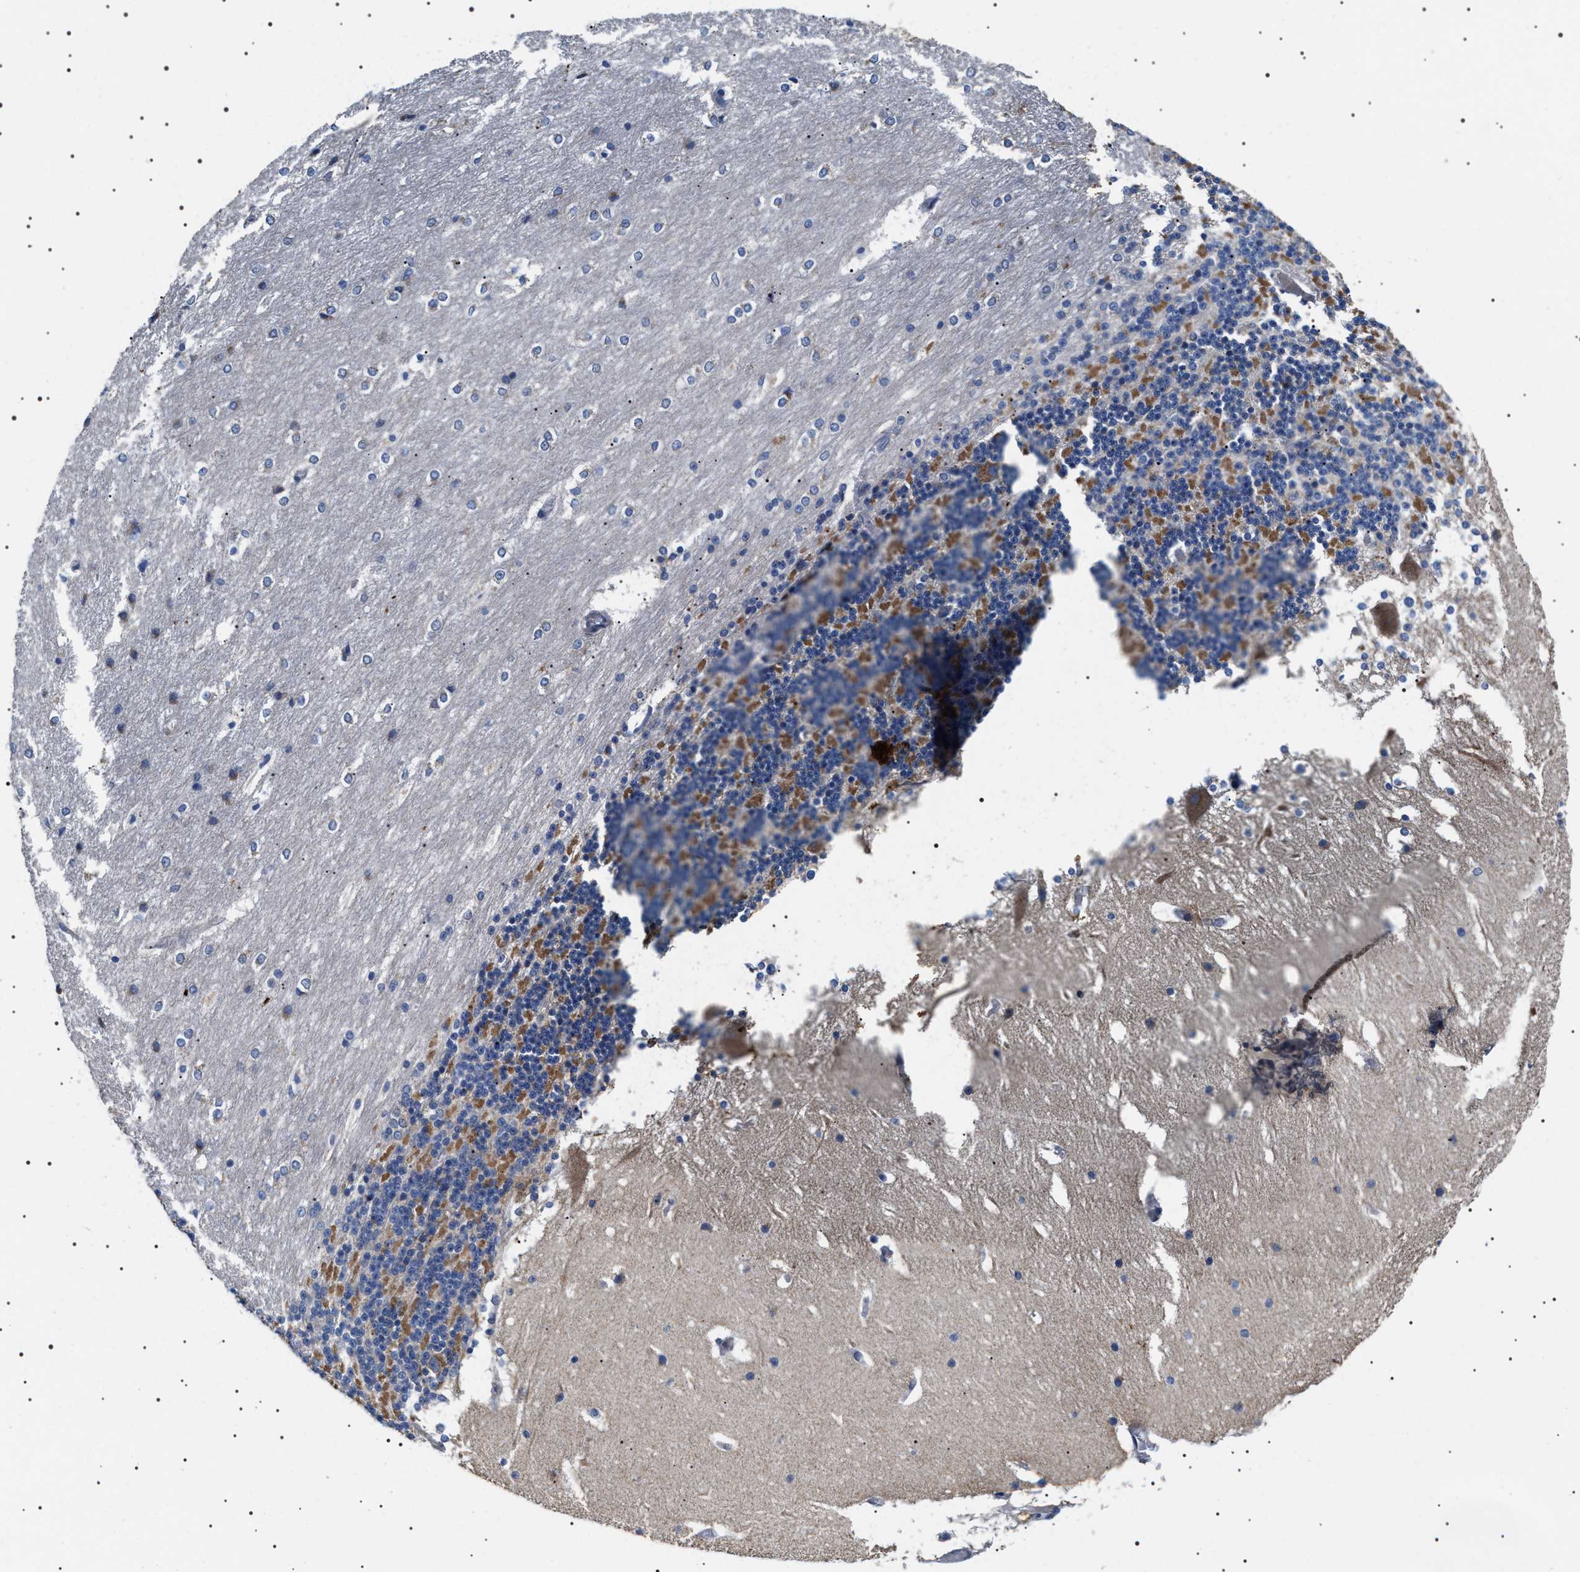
{"staining": {"intensity": "strong", "quantity": "<25%", "location": "cytoplasmic/membranous"}, "tissue": "cerebellum", "cell_type": "Cells in granular layer", "image_type": "normal", "snomed": [{"axis": "morphology", "description": "Normal tissue, NOS"}, {"axis": "topography", "description": "Cerebellum"}], "caption": "Normal cerebellum was stained to show a protein in brown. There is medium levels of strong cytoplasmic/membranous positivity in about <25% of cells in granular layer. The staining is performed using DAB brown chromogen to label protein expression. The nuclei are counter-stained blue using hematoxylin.", "gene": "TMEM222", "patient": {"sex": "female", "age": 19}}